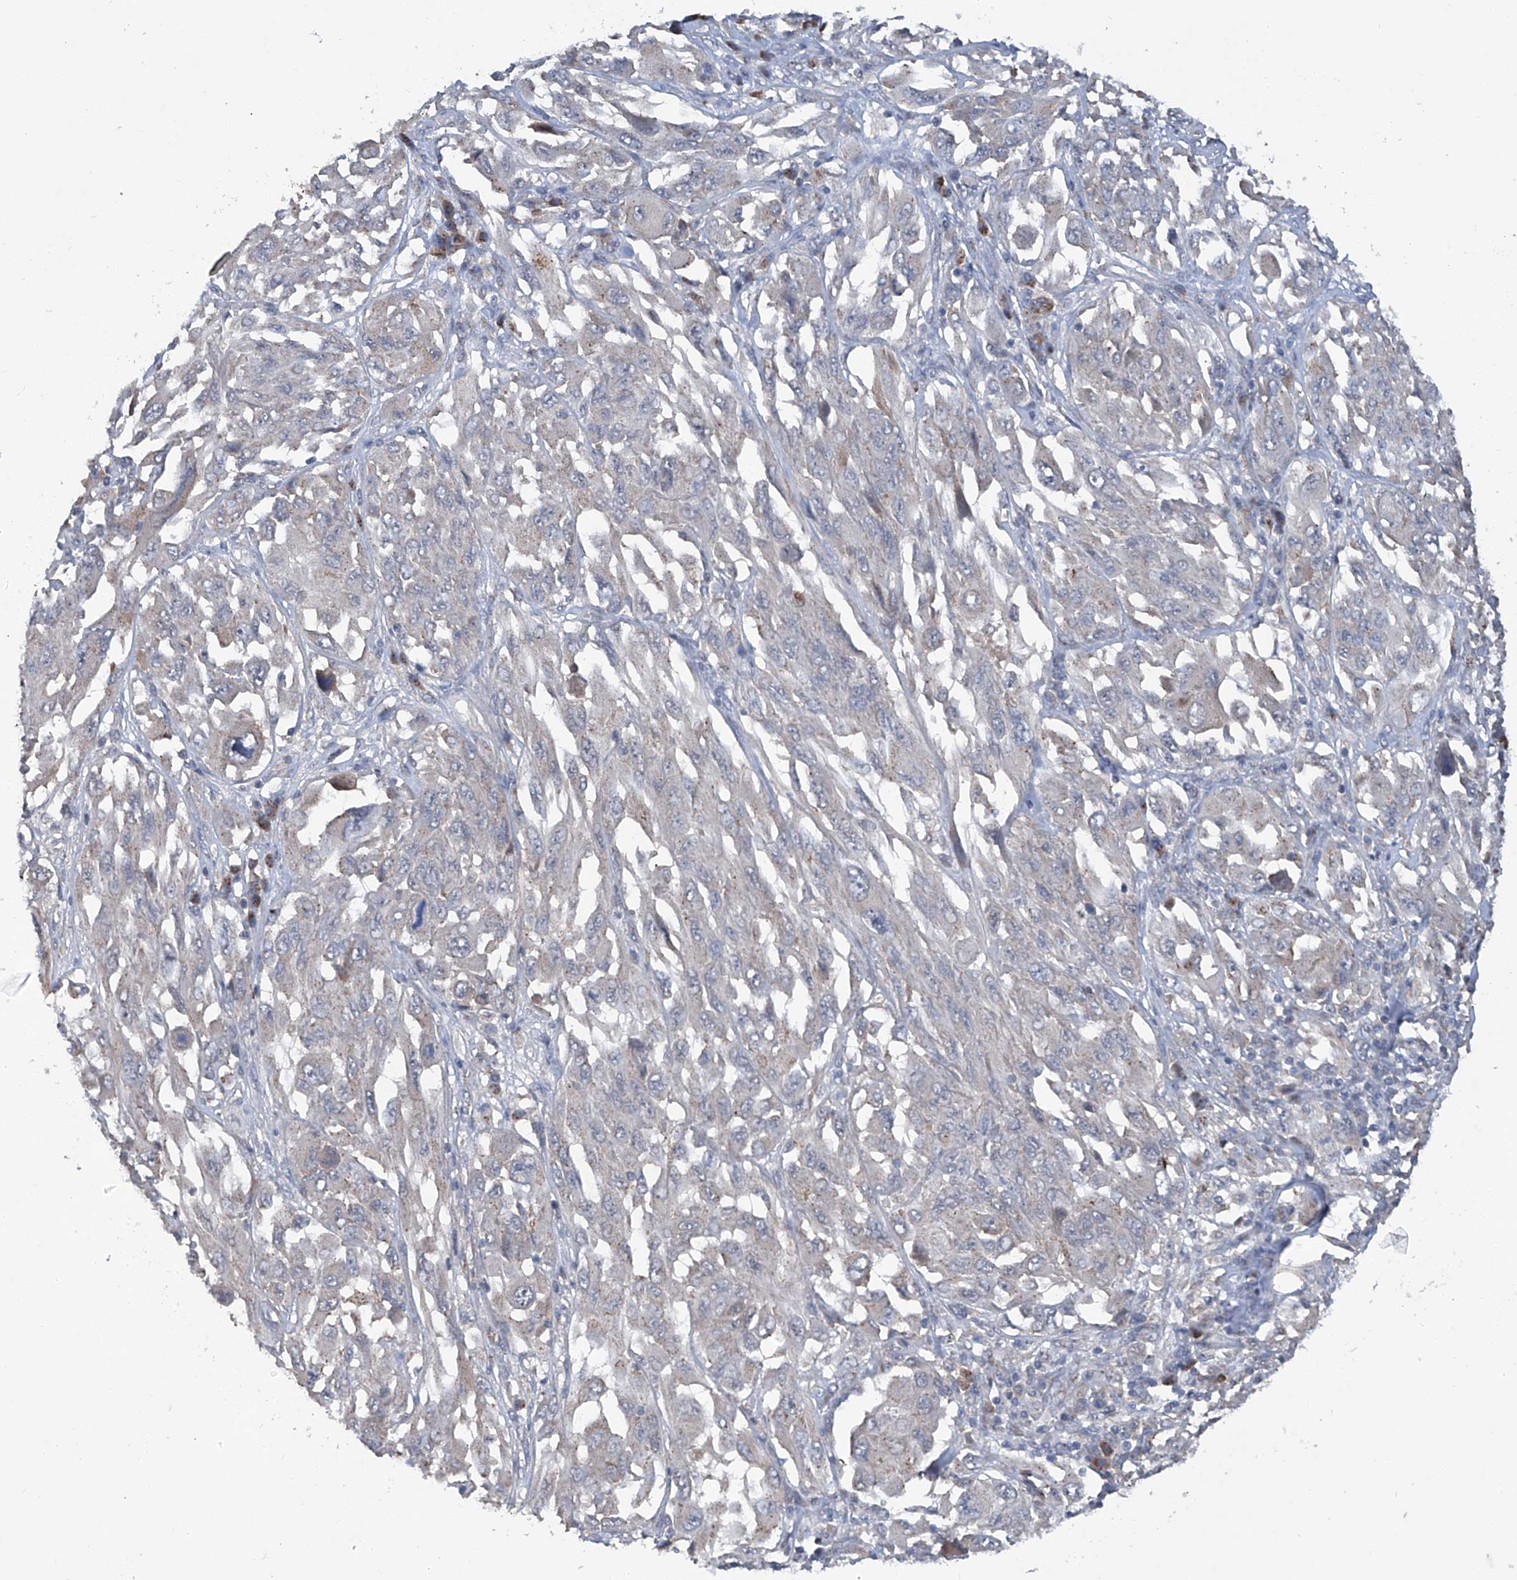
{"staining": {"intensity": "negative", "quantity": "none", "location": "none"}, "tissue": "melanoma", "cell_type": "Tumor cells", "image_type": "cancer", "snomed": [{"axis": "morphology", "description": "Malignant melanoma, NOS"}, {"axis": "topography", "description": "Skin"}], "caption": "IHC of human malignant melanoma shows no staining in tumor cells.", "gene": "PCSK5", "patient": {"sex": "female", "age": 91}}